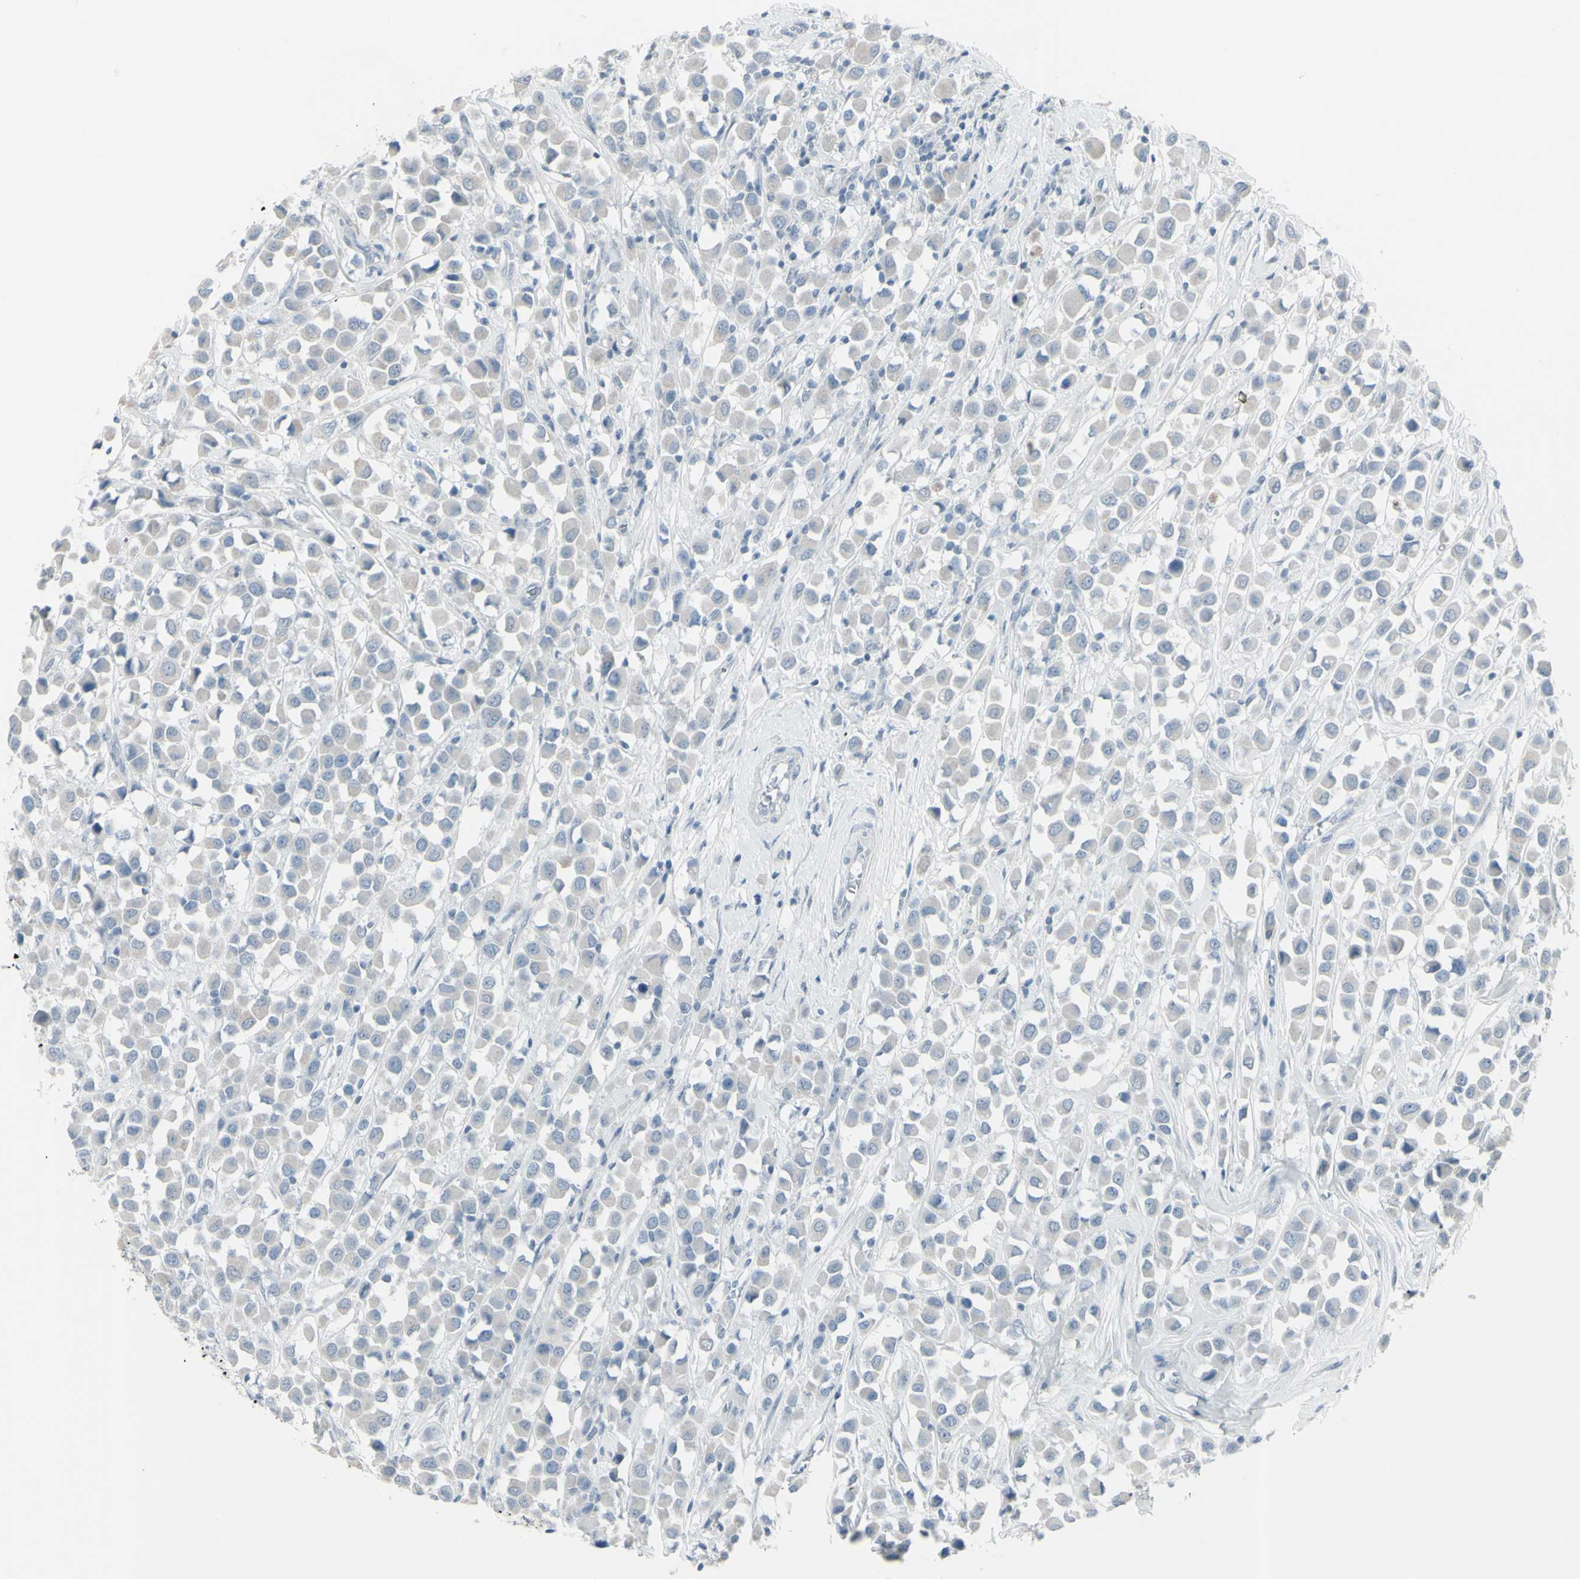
{"staining": {"intensity": "negative", "quantity": "none", "location": "none"}, "tissue": "breast cancer", "cell_type": "Tumor cells", "image_type": "cancer", "snomed": [{"axis": "morphology", "description": "Duct carcinoma"}, {"axis": "topography", "description": "Breast"}], "caption": "A photomicrograph of breast cancer (invasive ductal carcinoma) stained for a protein reveals no brown staining in tumor cells.", "gene": "RAB3A", "patient": {"sex": "female", "age": 61}}